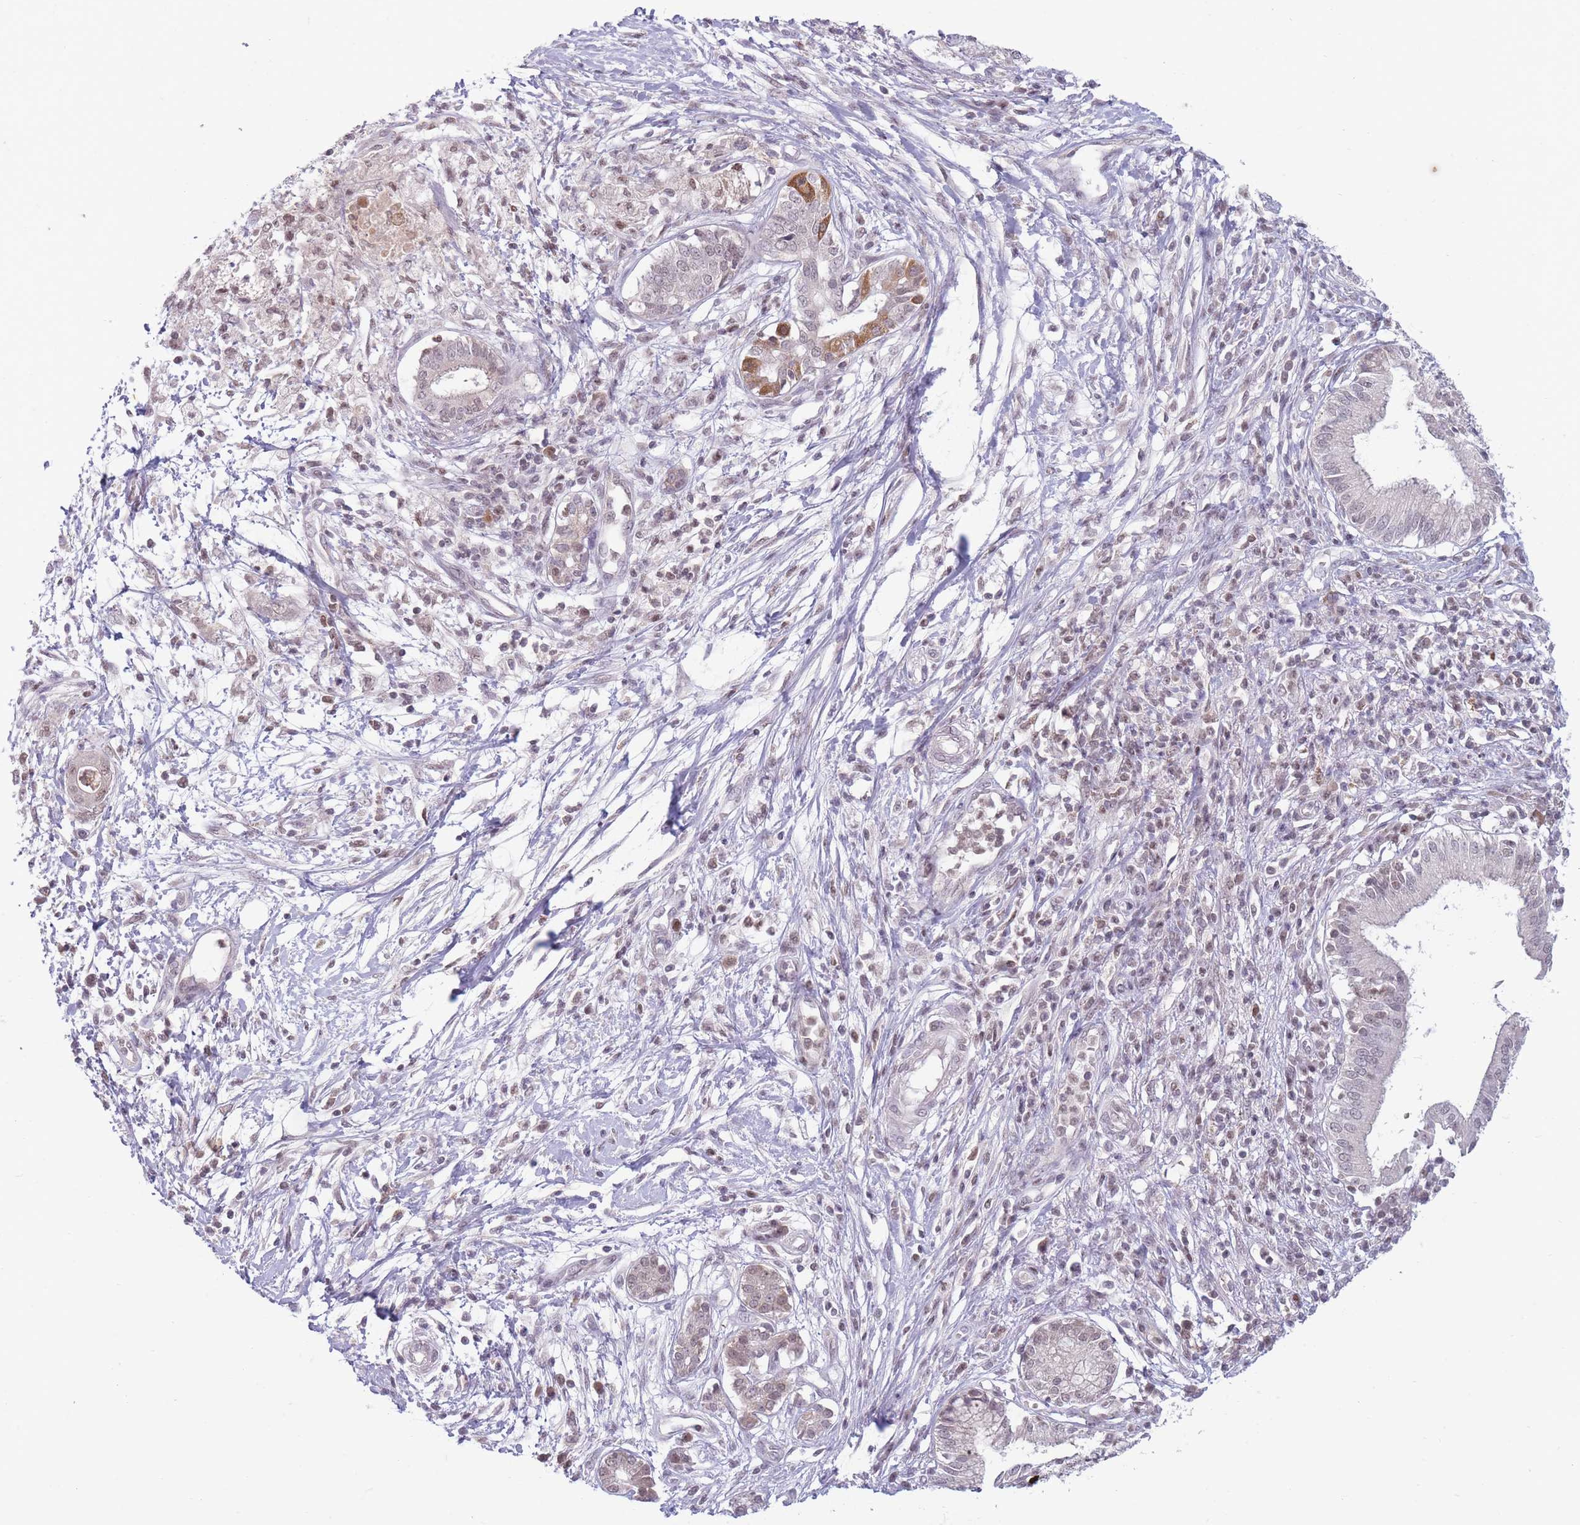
{"staining": {"intensity": "weak", "quantity": "<25%", "location": "nuclear"}, "tissue": "pancreatic cancer", "cell_type": "Tumor cells", "image_type": "cancer", "snomed": [{"axis": "morphology", "description": "Adenocarcinoma, NOS"}, {"axis": "topography", "description": "Pancreas"}], "caption": "The IHC micrograph has no significant staining in tumor cells of pancreatic cancer (adenocarcinoma) tissue.", "gene": "ARID3B", "patient": {"sex": "male", "age": 68}}